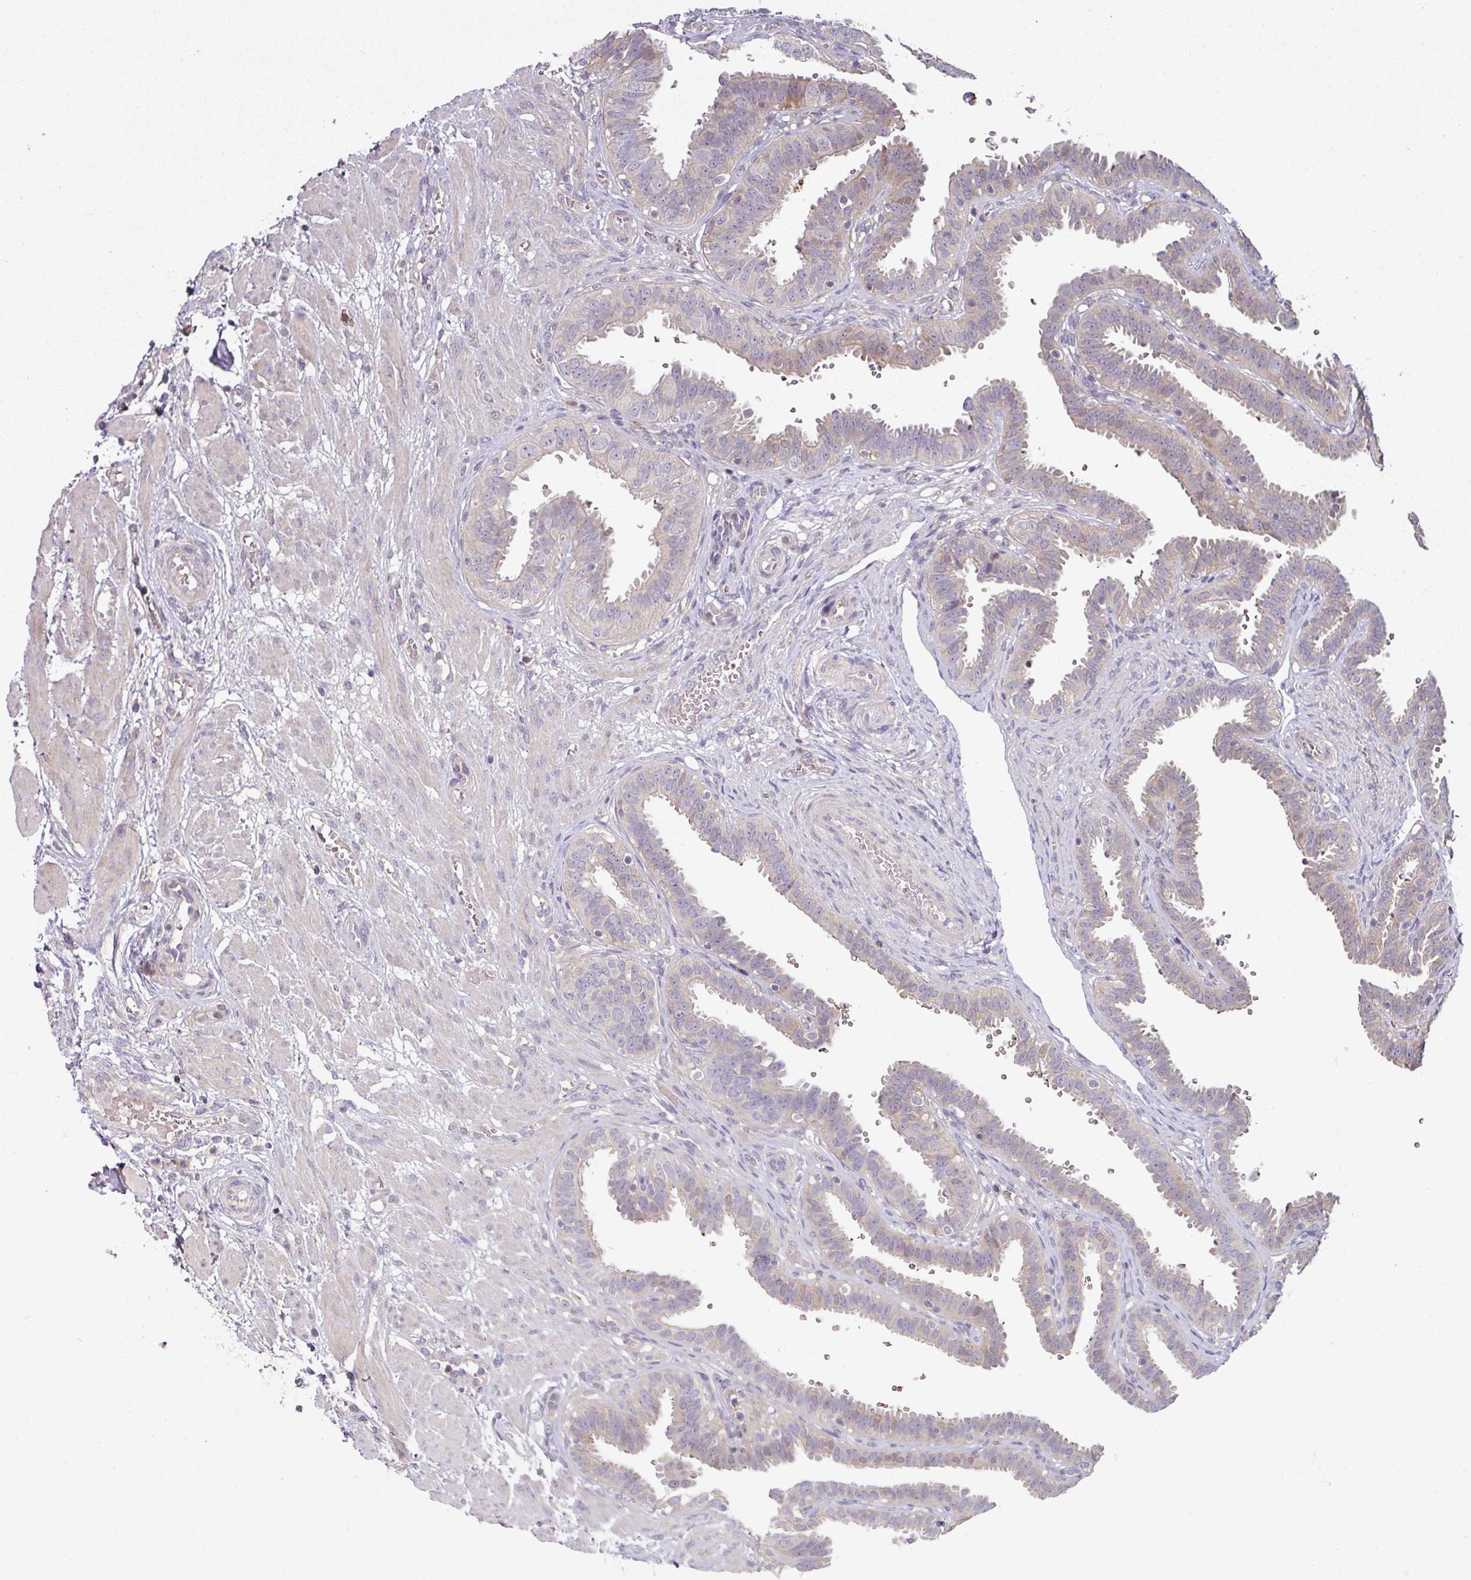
{"staining": {"intensity": "moderate", "quantity": "25%-75%", "location": "cytoplasmic/membranous"}, "tissue": "fallopian tube", "cell_type": "Glandular cells", "image_type": "normal", "snomed": [{"axis": "morphology", "description": "Normal tissue, NOS"}, {"axis": "topography", "description": "Fallopian tube"}], "caption": "Brown immunohistochemical staining in unremarkable fallopian tube shows moderate cytoplasmic/membranous expression in about 25%-75% of glandular cells. The protein of interest is stained brown, and the nuclei are stained in blue (DAB IHC with brightfield microscopy, high magnification).", "gene": "SLAMF6", "patient": {"sex": "female", "age": 37}}